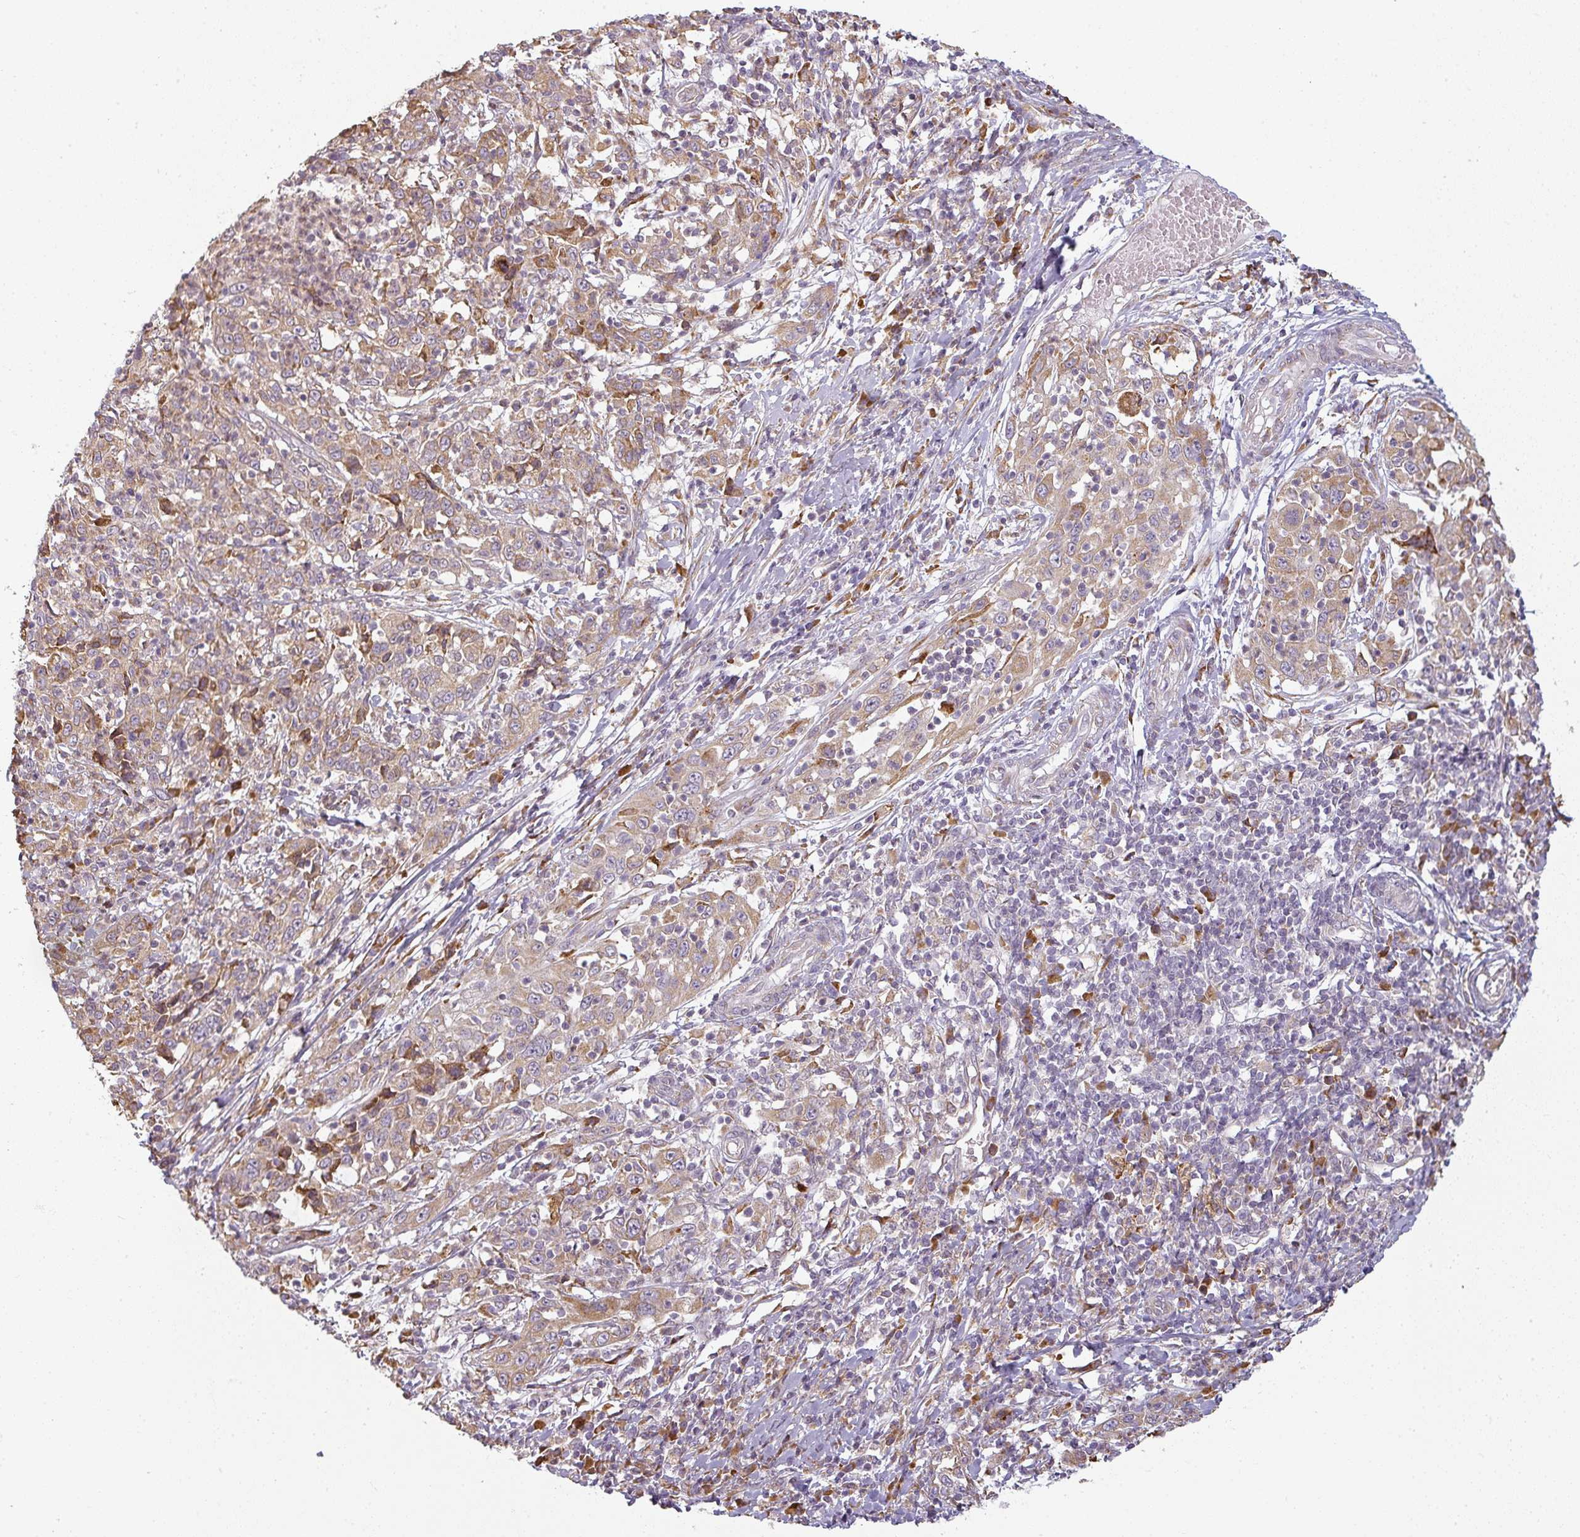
{"staining": {"intensity": "moderate", "quantity": ">75%", "location": "cytoplasmic/membranous"}, "tissue": "cervical cancer", "cell_type": "Tumor cells", "image_type": "cancer", "snomed": [{"axis": "morphology", "description": "Squamous cell carcinoma, NOS"}, {"axis": "topography", "description": "Cervix"}], "caption": "Squamous cell carcinoma (cervical) stained with IHC reveals moderate cytoplasmic/membranous staining in about >75% of tumor cells.", "gene": "CCDC144A", "patient": {"sex": "female", "age": 46}}